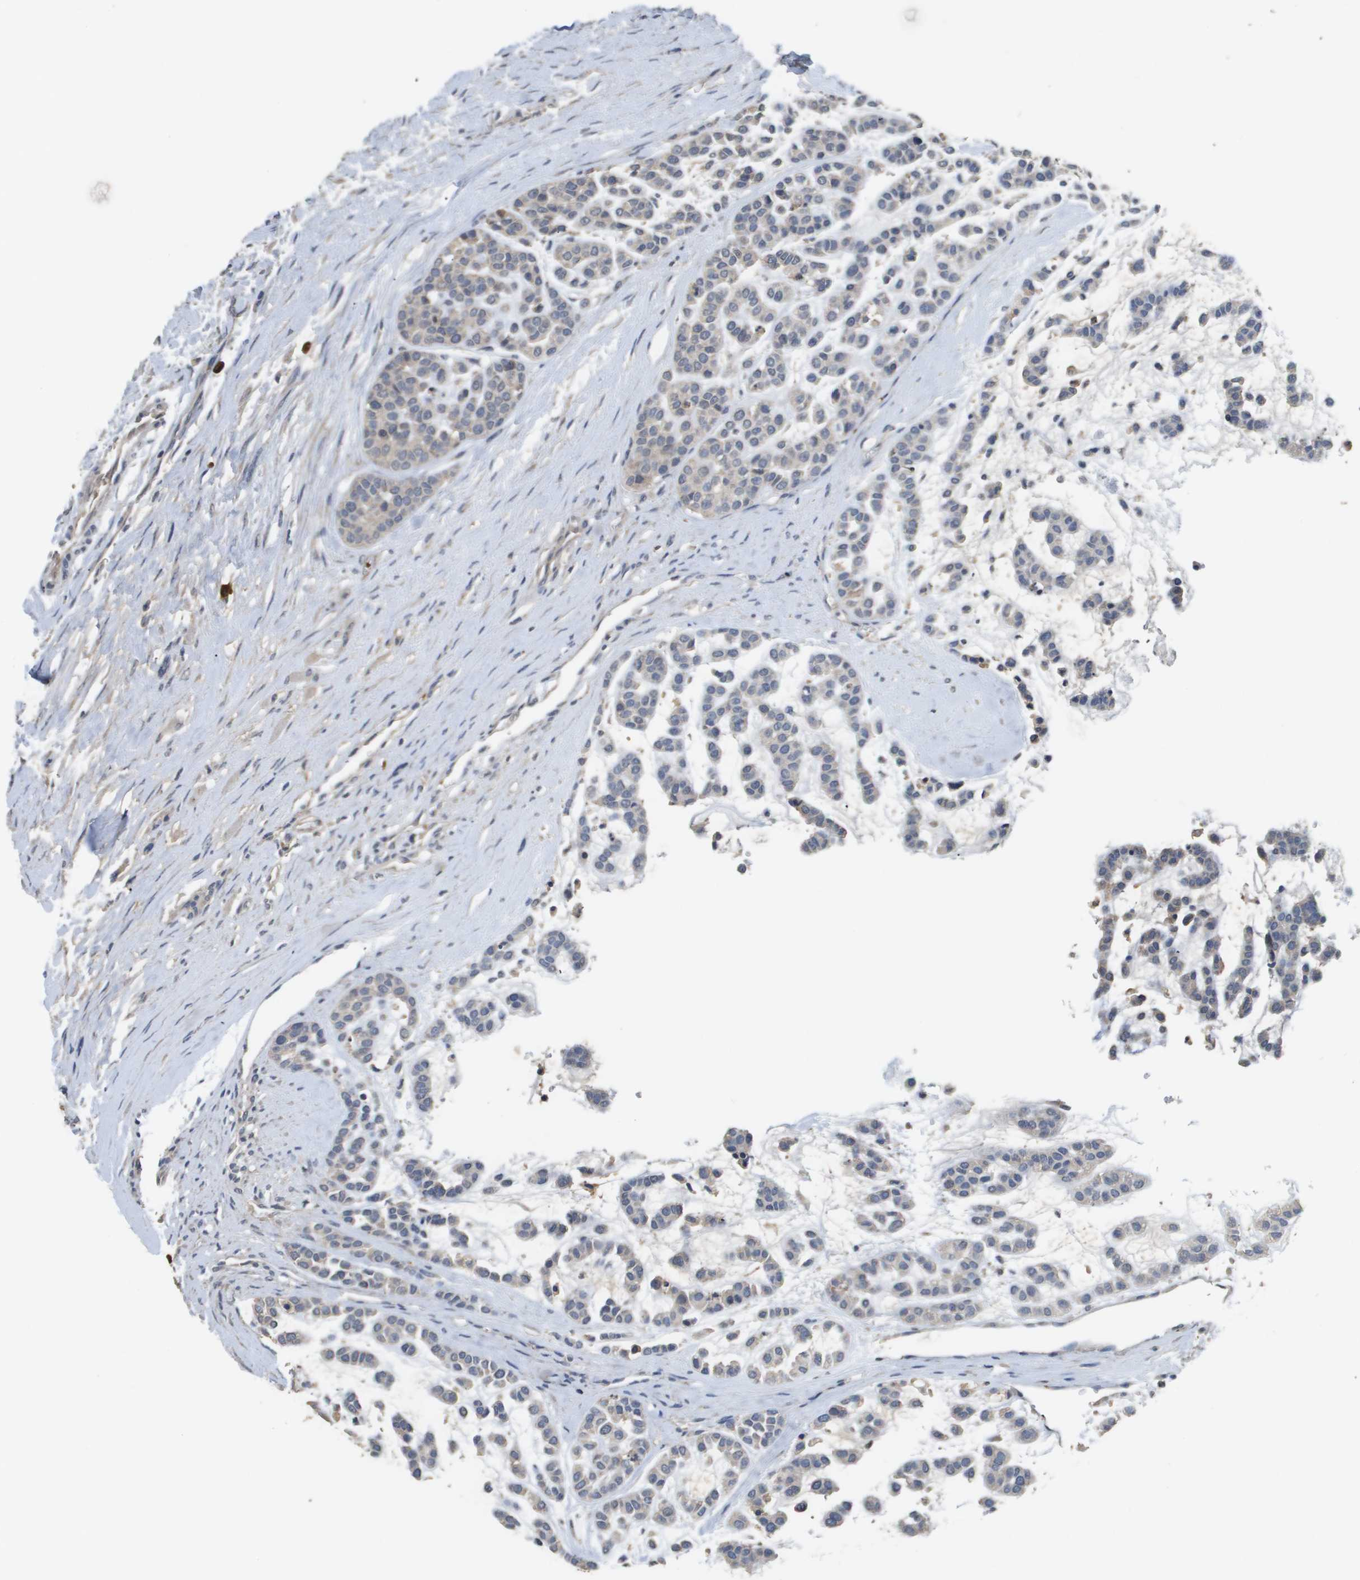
{"staining": {"intensity": "weak", "quantity": "<25%", "location": "cytoplasmic/membranous"}, "tissue": "head and neck cancer", "cell_type": "Tumor cells", "image_type": "cancer", "snomed": [{"axis": "morphology", "description": "Adenocarcinoma, NOS"}, {"axis": "morphology", "description": "Adenoma, NOS"}, {"axis": "topography", "description": "Head-Neck"}], "caption": "High power microscopy photomicrograph of an IHC histopathology image of adenoma (head and neck), revealing no significant staining in tumor cells.", "gene": "RAB27B", "patient": {"sex": "female", "age": 55}}